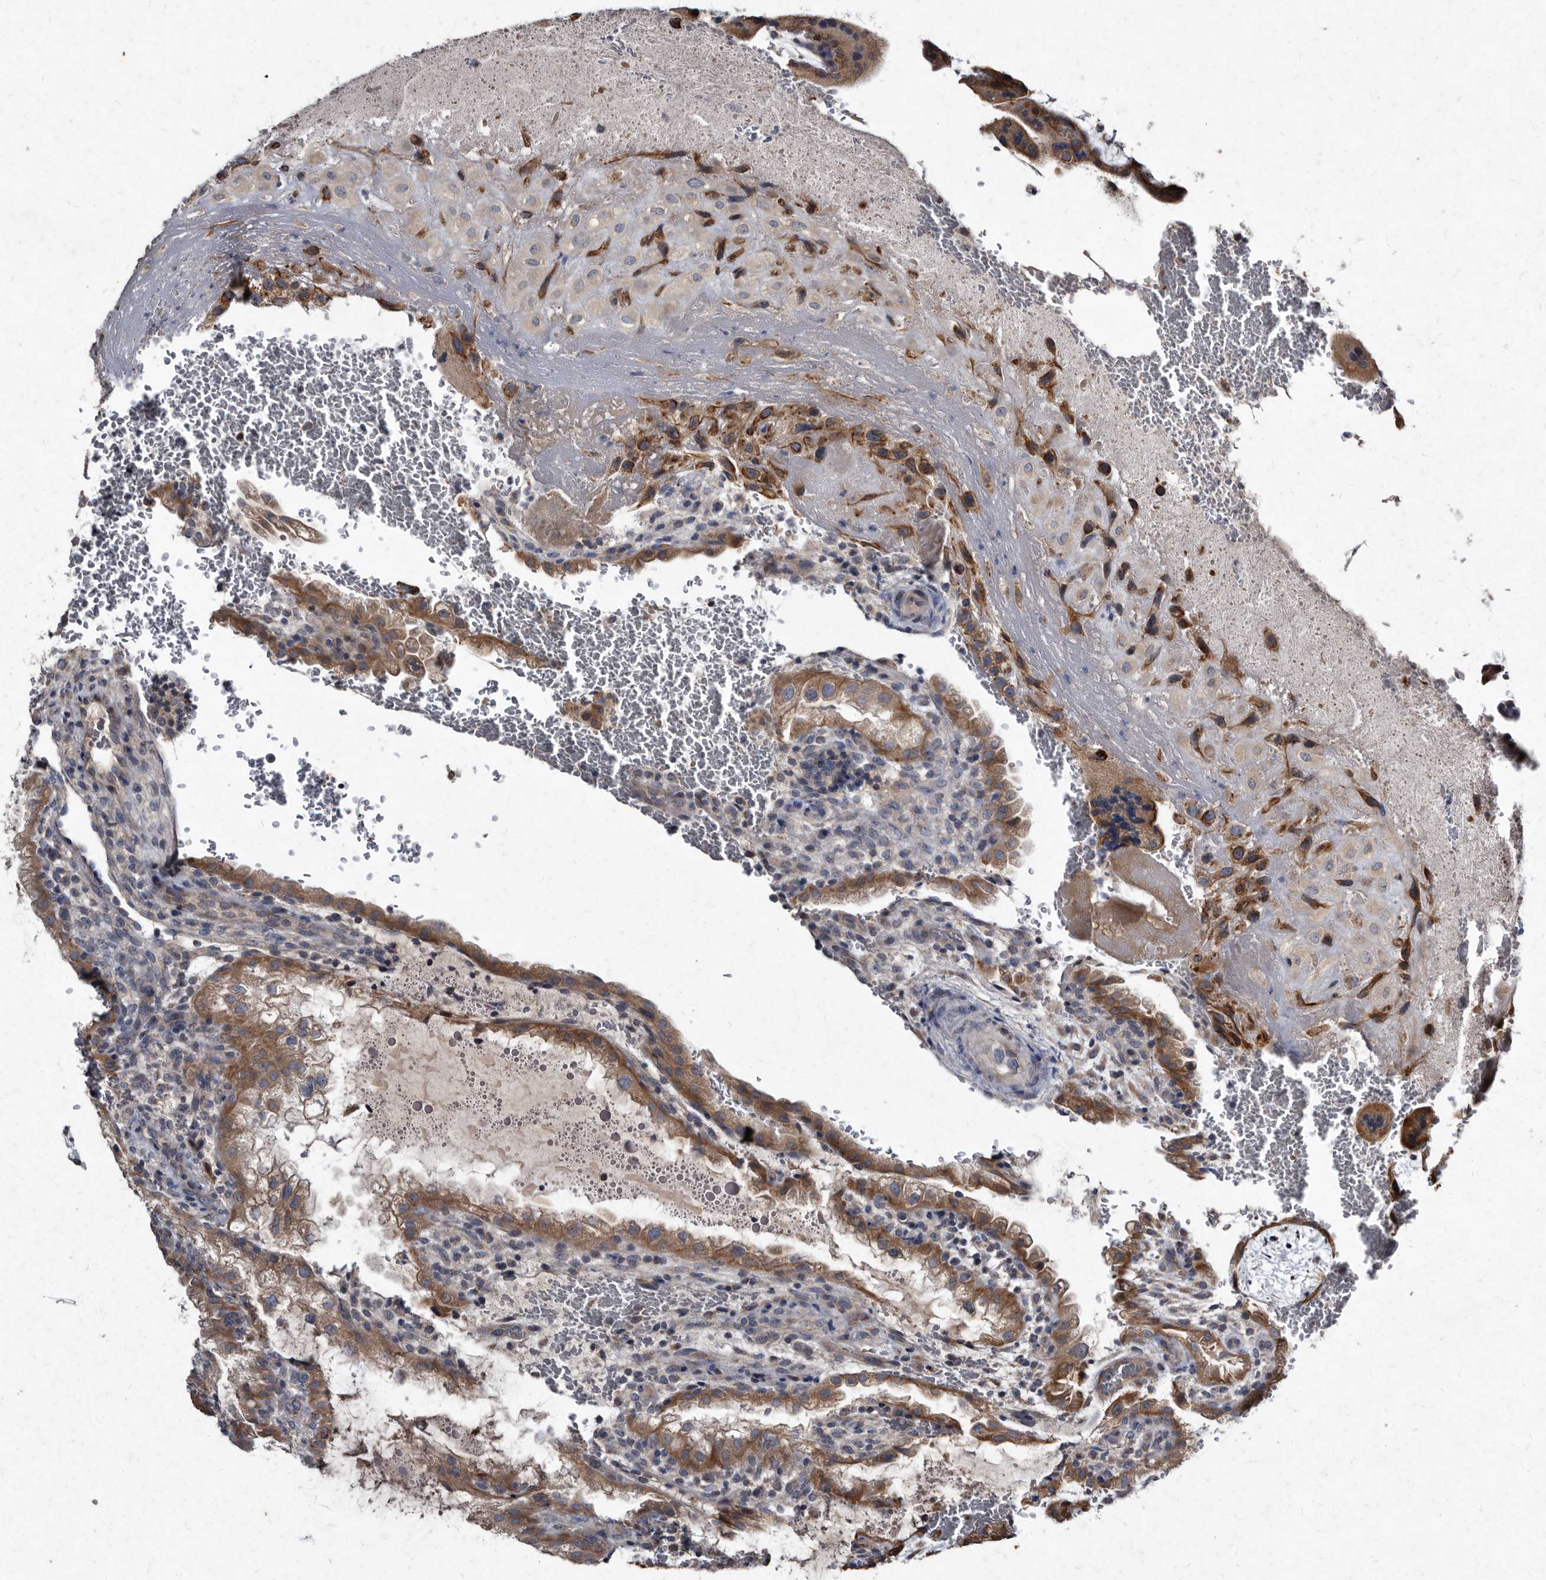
{"staining": {"intensity": "strong", "quantity": "25%-75%", "location": "cytoplasmic/membranous"}, "tissue": "placenta", "cell_type": "Decidual cells", "image_type": "normal", "snomed": [{"axis": "morphology", "description": "Normal tissue, NOS"}, {"axis": "topography", "description": "Placenta"}], "caption": "This histopathology image reveals immunohistochemistry staining of normal placenta, with high strong cytoplasmic/membranous expression in about 25%-75% of decidual cells.", "gene": "YPEL1", "patient": {"sex": "female", "age": 35}}